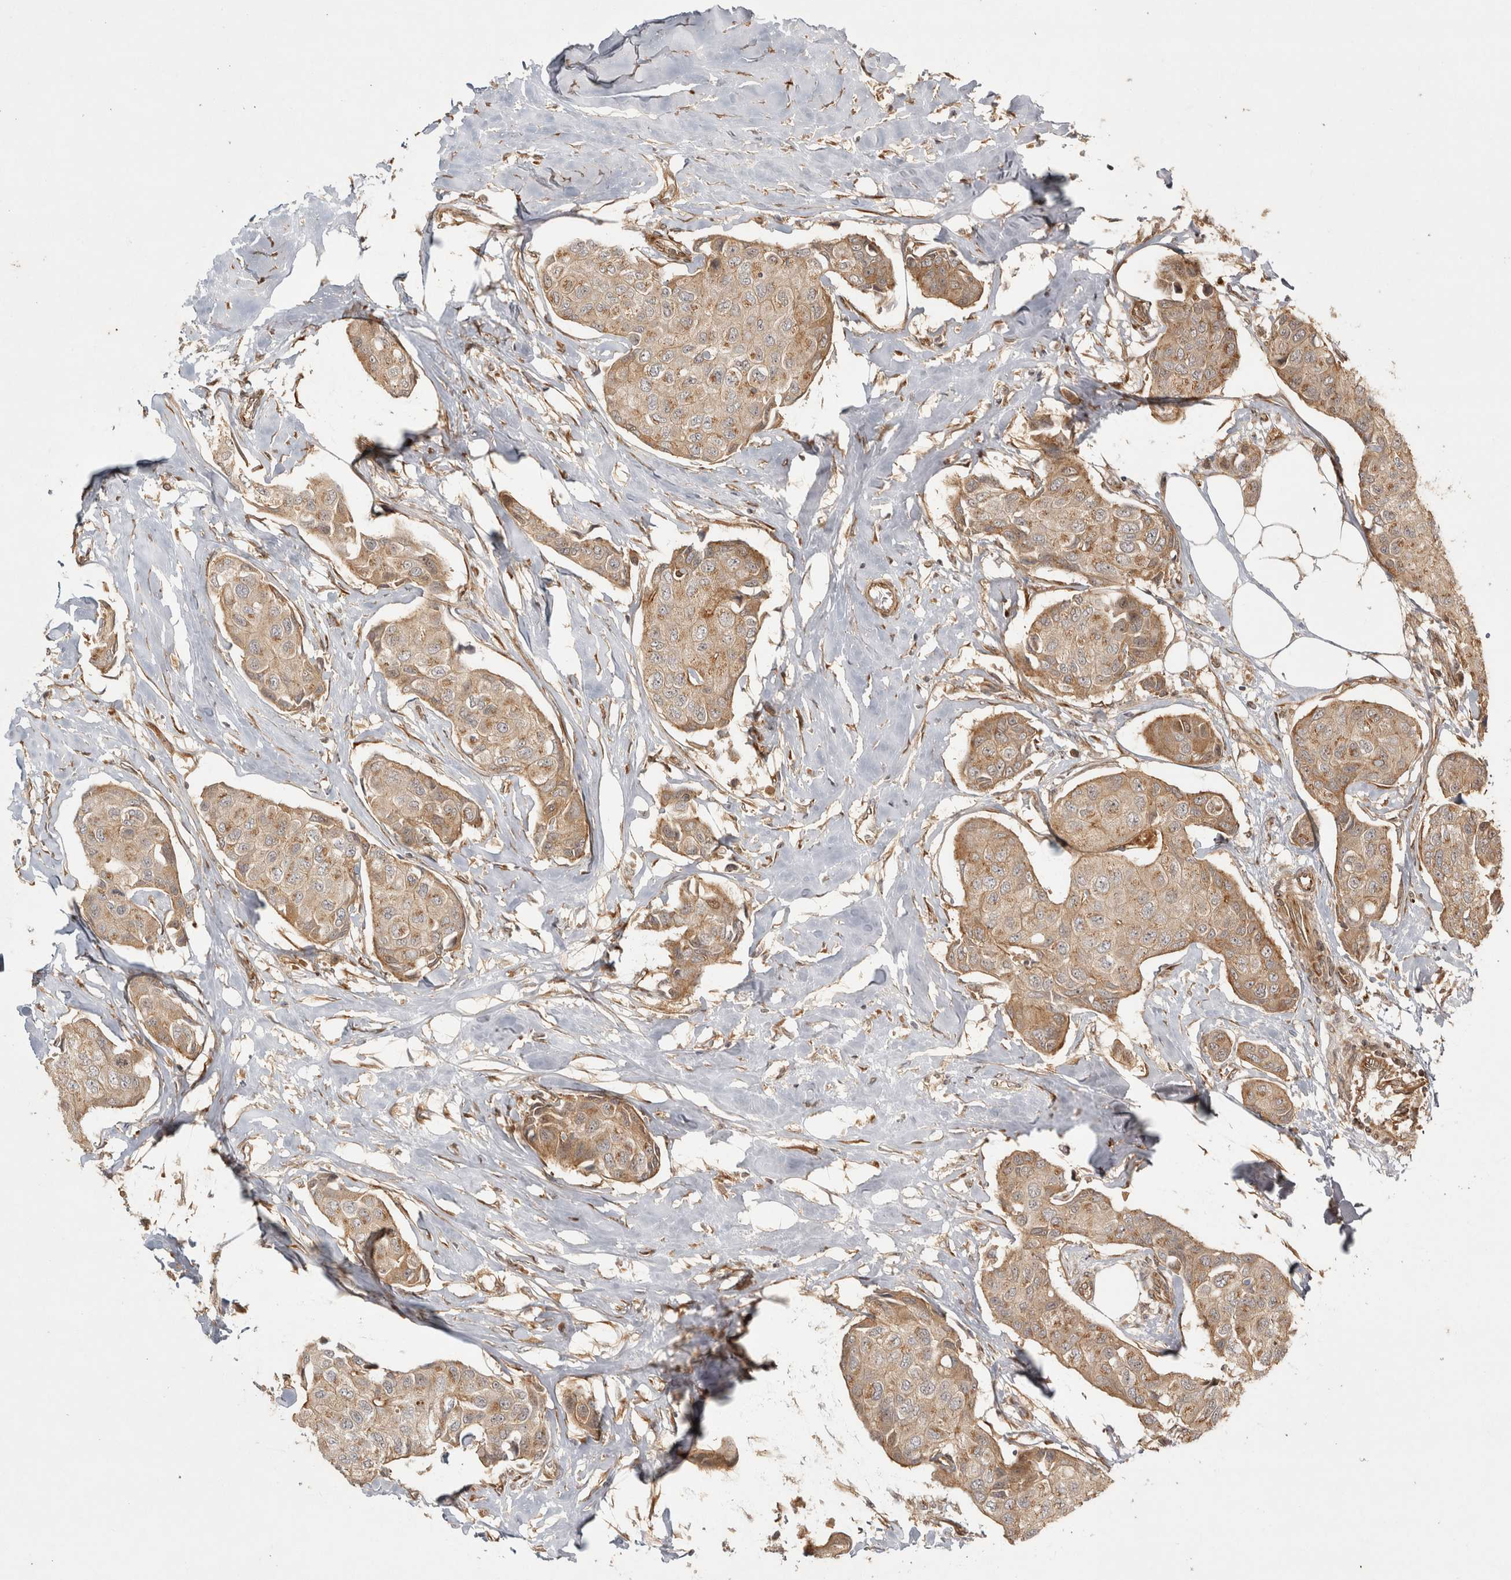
{"staining": {"intensity": "weak", "quantity": ">75%", "location": "cytoplasmic/membranous"}, "tissue": "breast cancer", "cell_type": "Tumor cells", "image_type": "cancer", "snomed": [{"axis": "morphology", "description": "Duct carcinoma"}, {"axis": "topography", "description": "Breast"}], "caption": "Brown immunohistochemical staining in human breast cancer displays weak cytoplasmic/membranous expression in about >75% of tumor cells.", "gene": "CAMSAP2", "patient": {"sex": "female", "age": 80}}